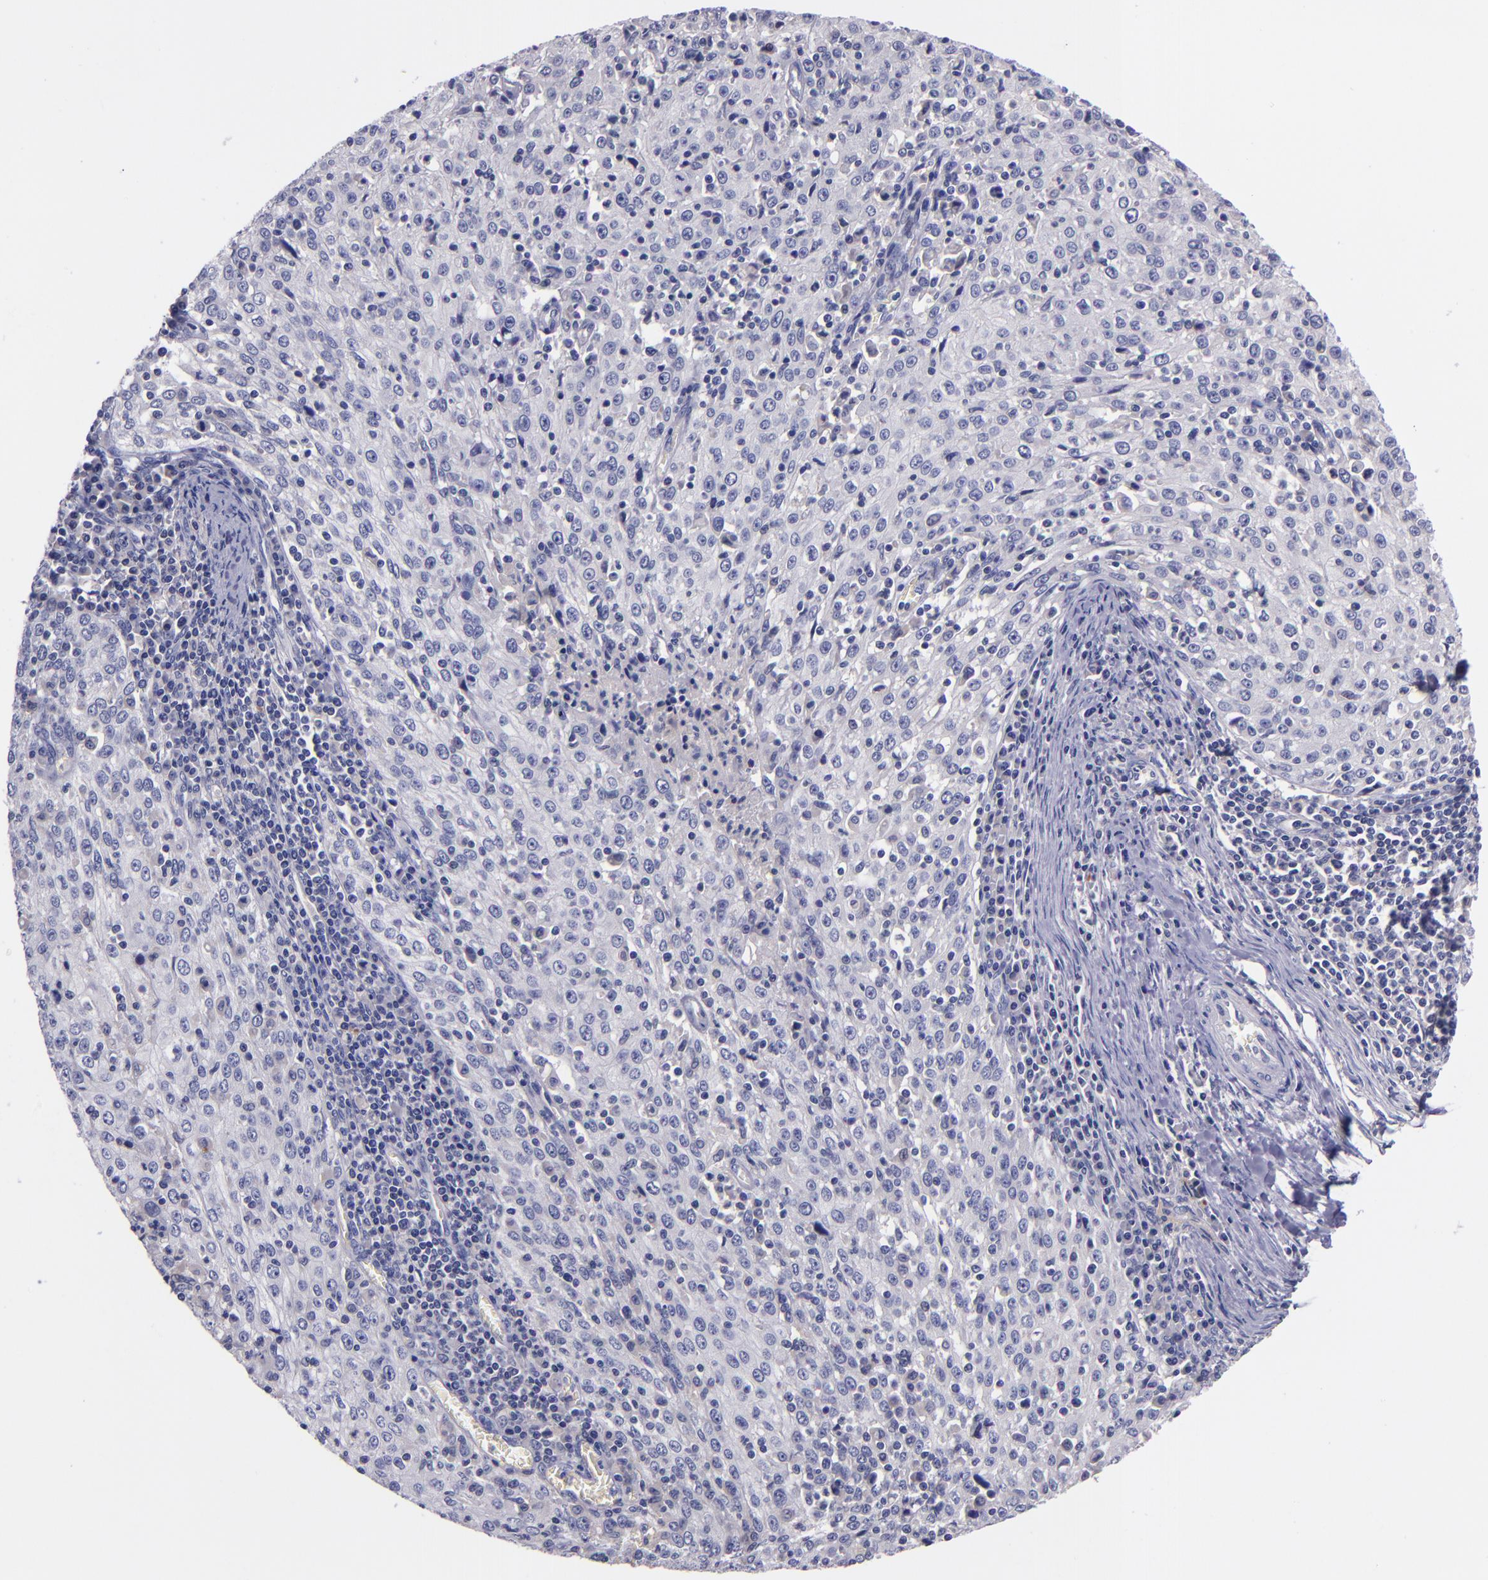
{"staining": {"intensity": "negative", "quantity": "none", "location": "none"}, "tissue": "cervical cancer", "cell_type": "Tumor cells", "image_type": "cancer", "snomed": [{"axis": "morphology", "description": "Squamous cell carcinoma, NOS"}, {"axis": "topography", "description": "Cervix"}], "caption": "The histopathology image displays no staining of tumor cells in cervical cancer. (Stains: DAB immunohistochemistry (IHC) with hematoxylin counter stain, Microscopy: brightfield microscopy at high magnification).", "gene": "RBP4", "patient": {"sex": "female", "age": 27}}